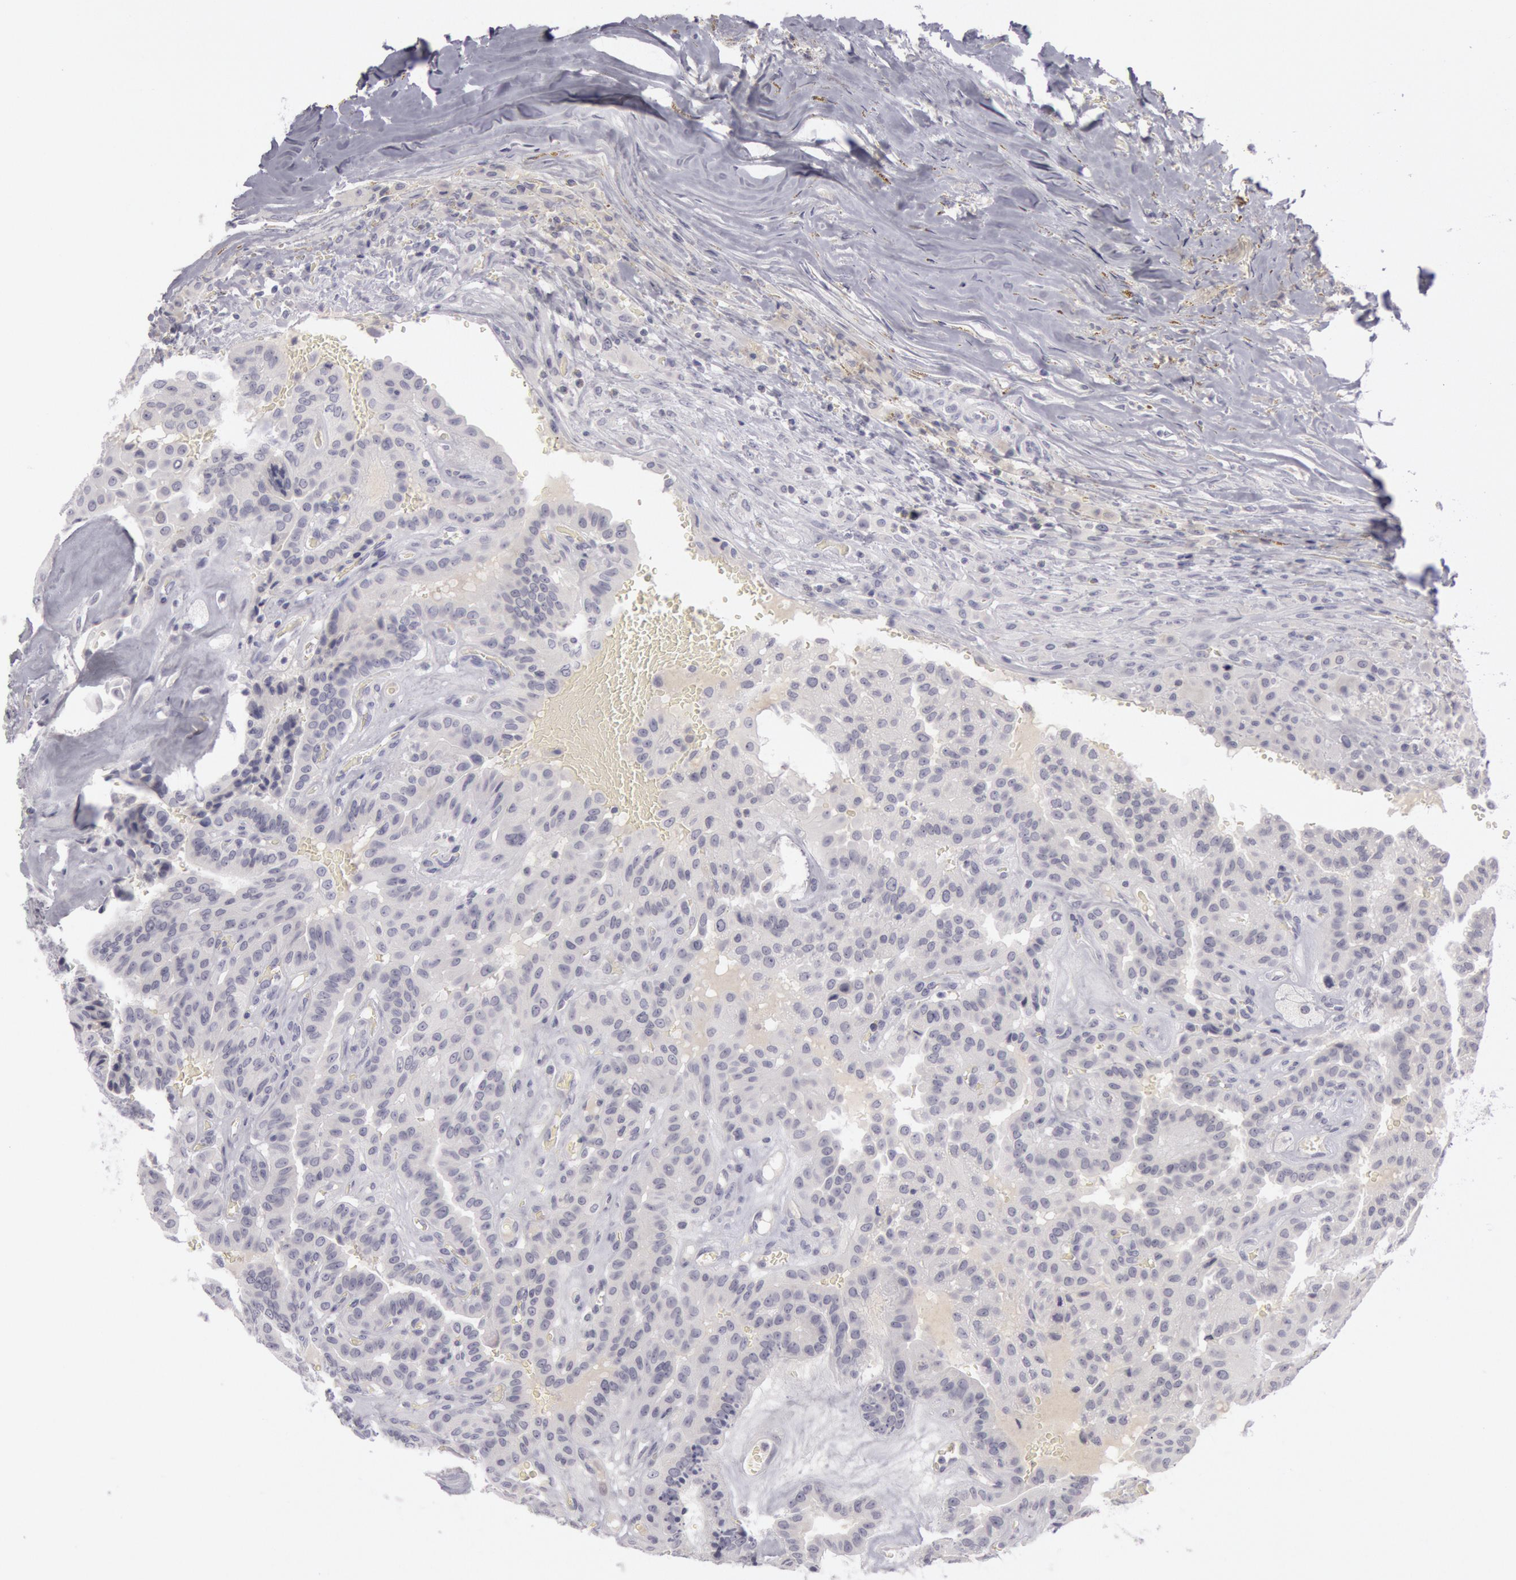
{"staining": {"intensity": "negative", "quantity": "none", "location": "none"}, "tissue": "thyroid cancer", "cell_type": "Tumor cells", "image_type": "cancer", "snomed": [{"axis": "morphology", "description": "Papillary adenocarcinoma, NOS"}, {"axis": "topography", "description": "Thyroid gland"}], "caption": "Histopathology image shows no protein expression in tumor cells of thyroid cancer (papillary adenocarcinoma) tissue.", "gene": "KRT16", "patient": {"sex": "male", "age": 87}}